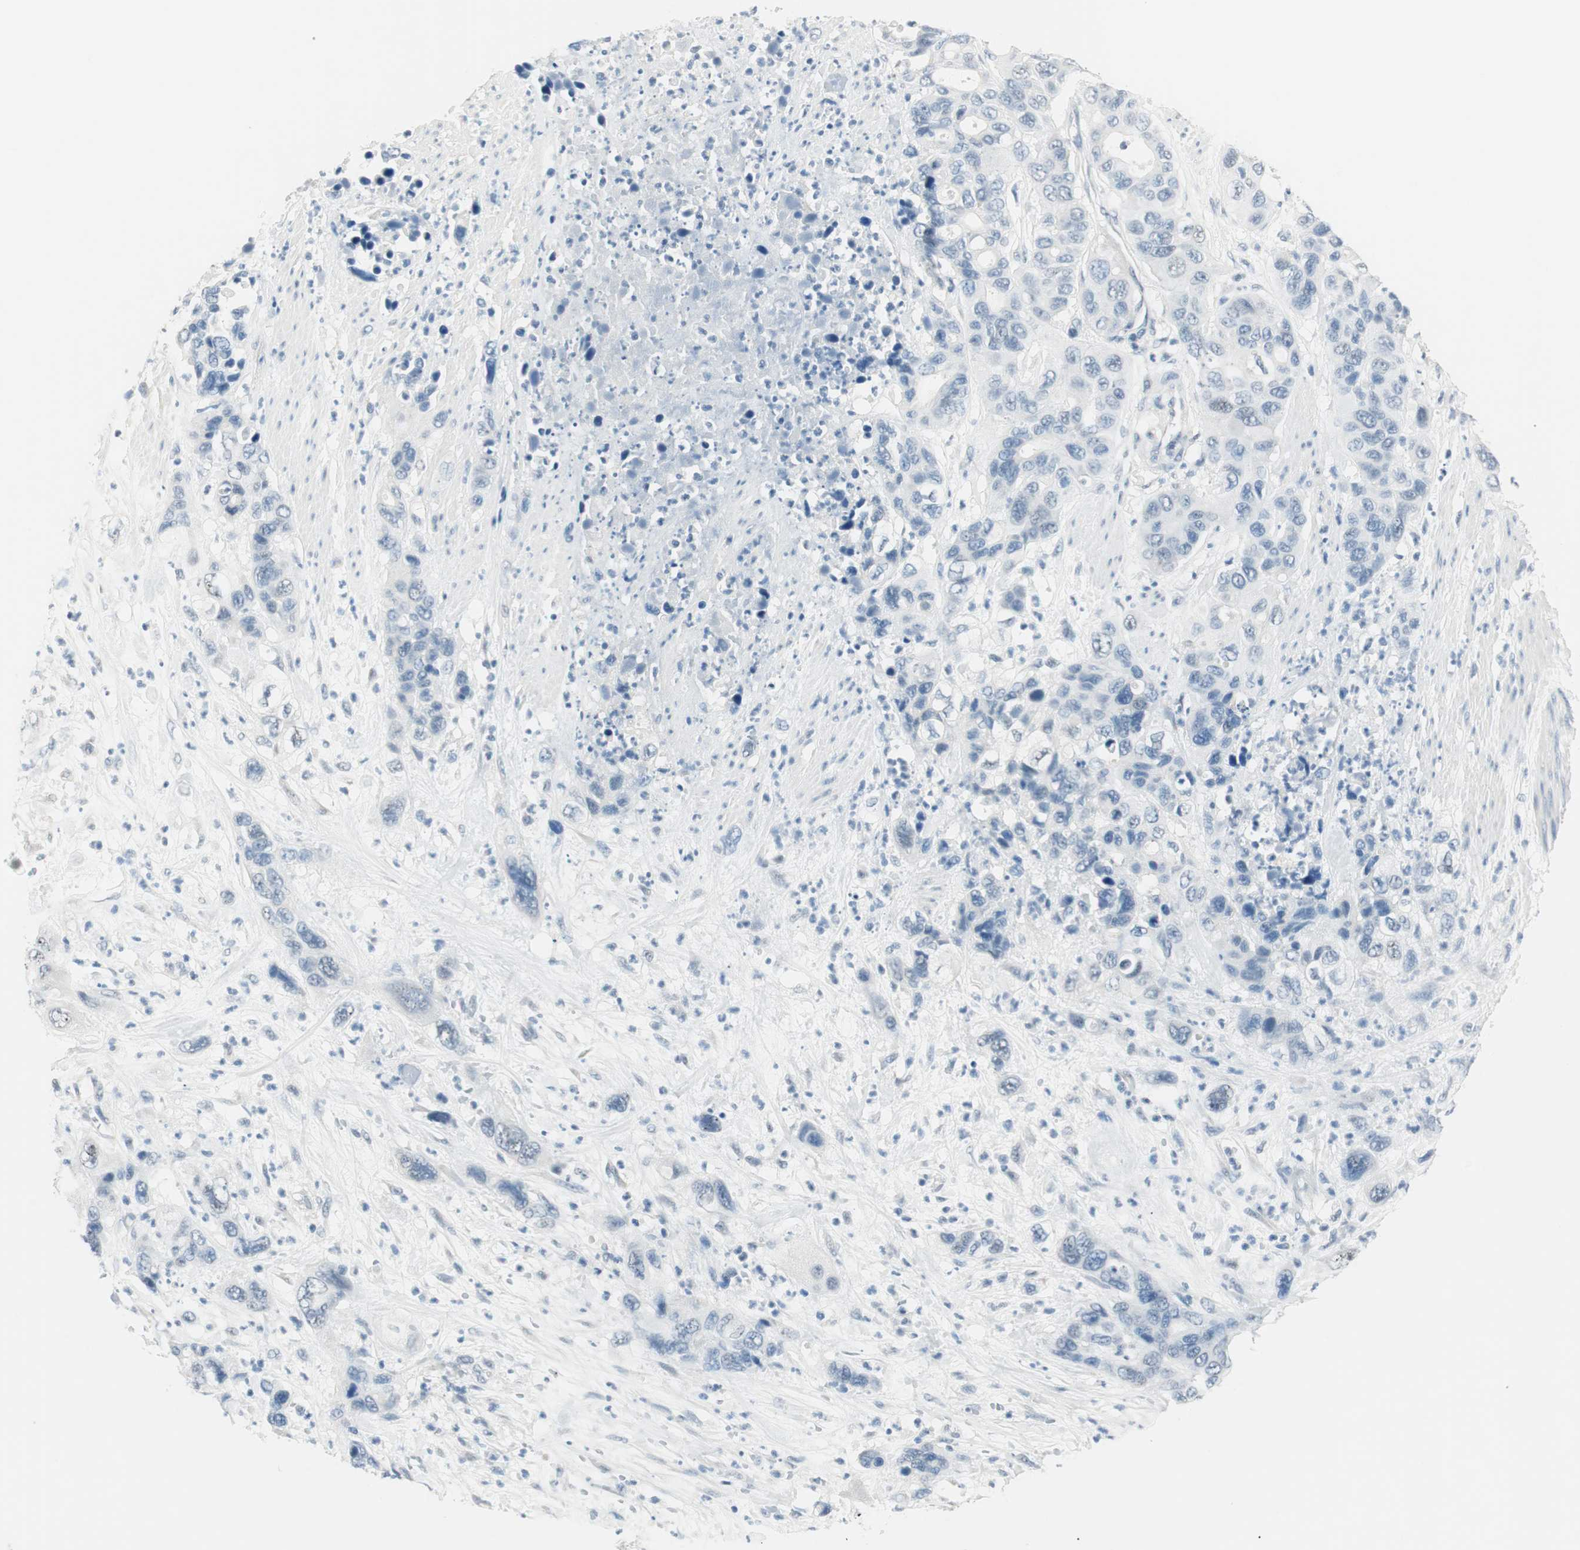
{"staining": {"intensity": "negative", "quantity": "none", "location": "none"}, "tissue": "pancreatic cancer", "cell_type": "Tumor cells", "image_type": "cancer", "snomed": [{"axis": "morphology", "description": "Adenocarcinoma, NOS"}, {"axis": "topography", "description": "Pancreas"}], "caption": "Tumor cells show no significant protein staining in pancreatic cancer (adenocarcinoma).", "gene": "HOXB13", "patient": {"sex": "female", "age": 71}}